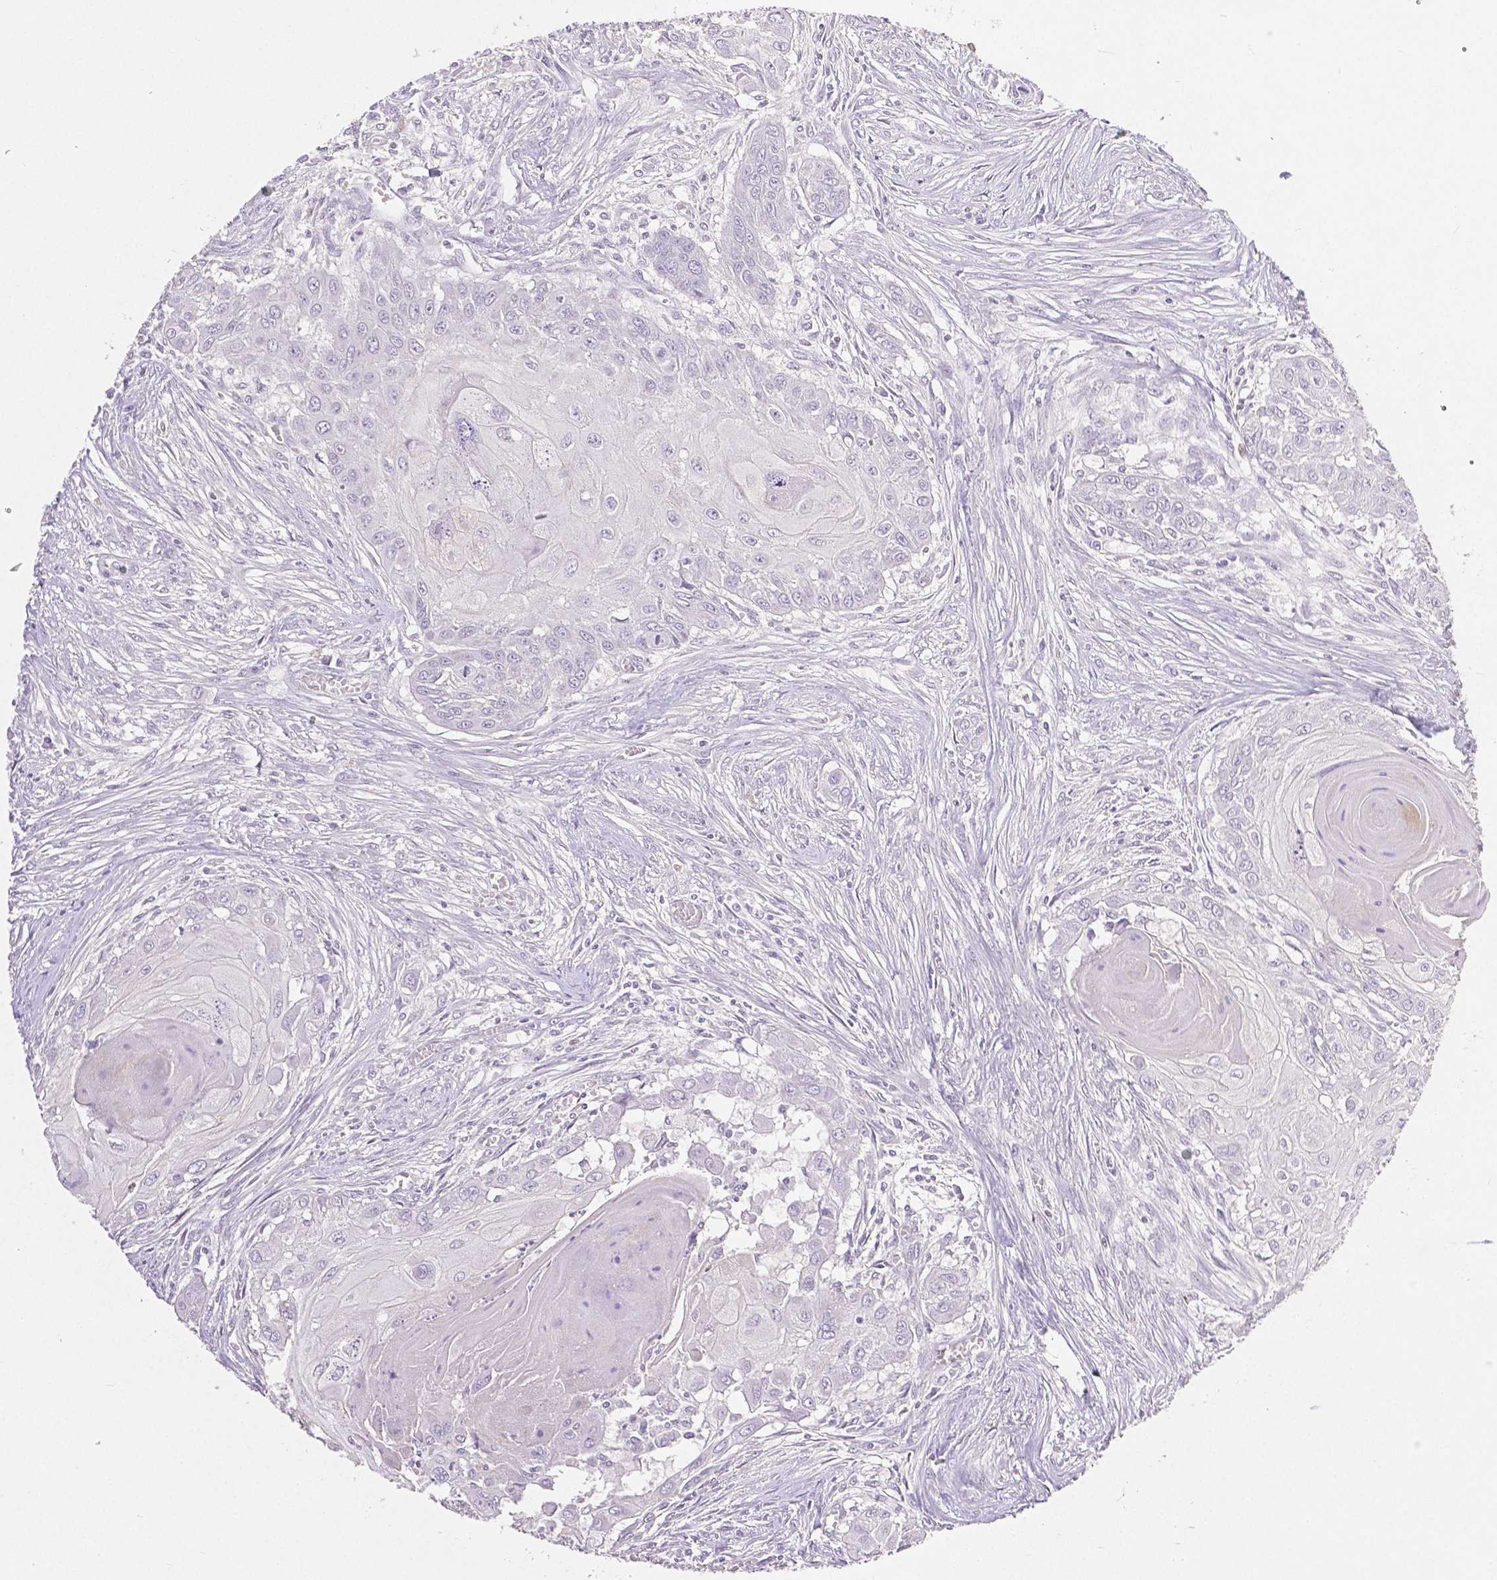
{"staining": {"intensity": "negative", "quantity": "none", "location": "none"}, "tissue": "head and neck cancer", "cell_type": "Tumor cells", "image_type": "cancer", "snomed": [{"axis": "morphology", "description": "Squamous cell carcinoma, NOS"}, {"axis": "topography", "description": "Oral tissue"}, {"axis": "topography", "description": "Head-Neck"}], "caption": "Immunohistochemistry photomicrograph of human squamous cell carcinoma (head and neck) stained for a protein (brown), which demonstrates no staining in tumor cells.", "gene": "OCLN", "patient": {"sex": "male", "age": 71}}